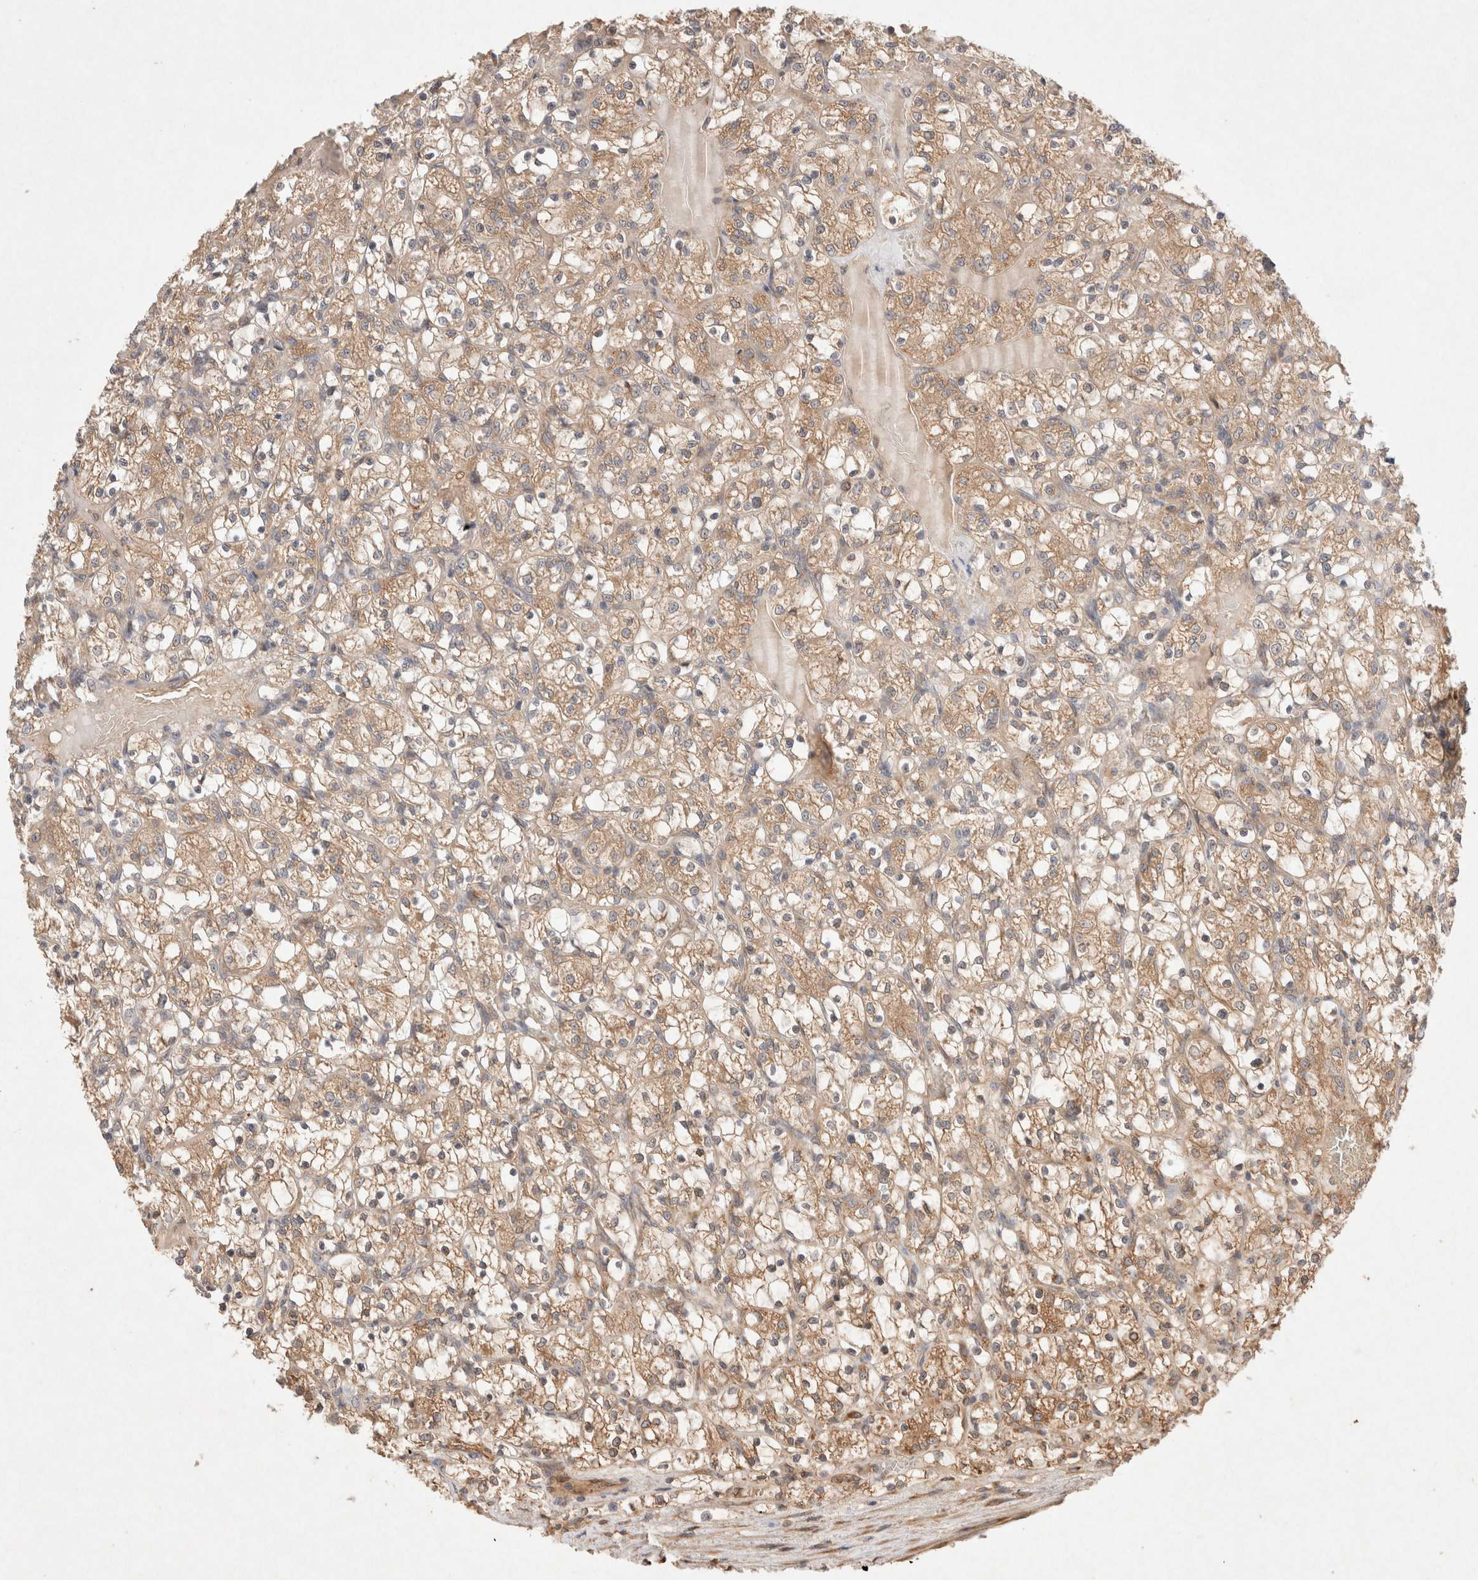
{"staining": {"intensity": "moderate", "quantity": ">75%", "location": "cytoplasmic/membranous"}, "tissue": "renal cancer", "cell_type": "Tumor cells", "image_type": "cancer", "snomed": [{"axis": "morphology", "description": "Adenocarcinoma, NOS"}, {"axis": "topography", "description": "Kidney"}], "caption": "Moderate cytoplasmic/membranous positivity for a protein is present in about >75% of tumor cells of renal cancer (adenocarcinoma) using IHC.", "gene": "KLHL20", "patient": {"sex": "female", "age": 69}}